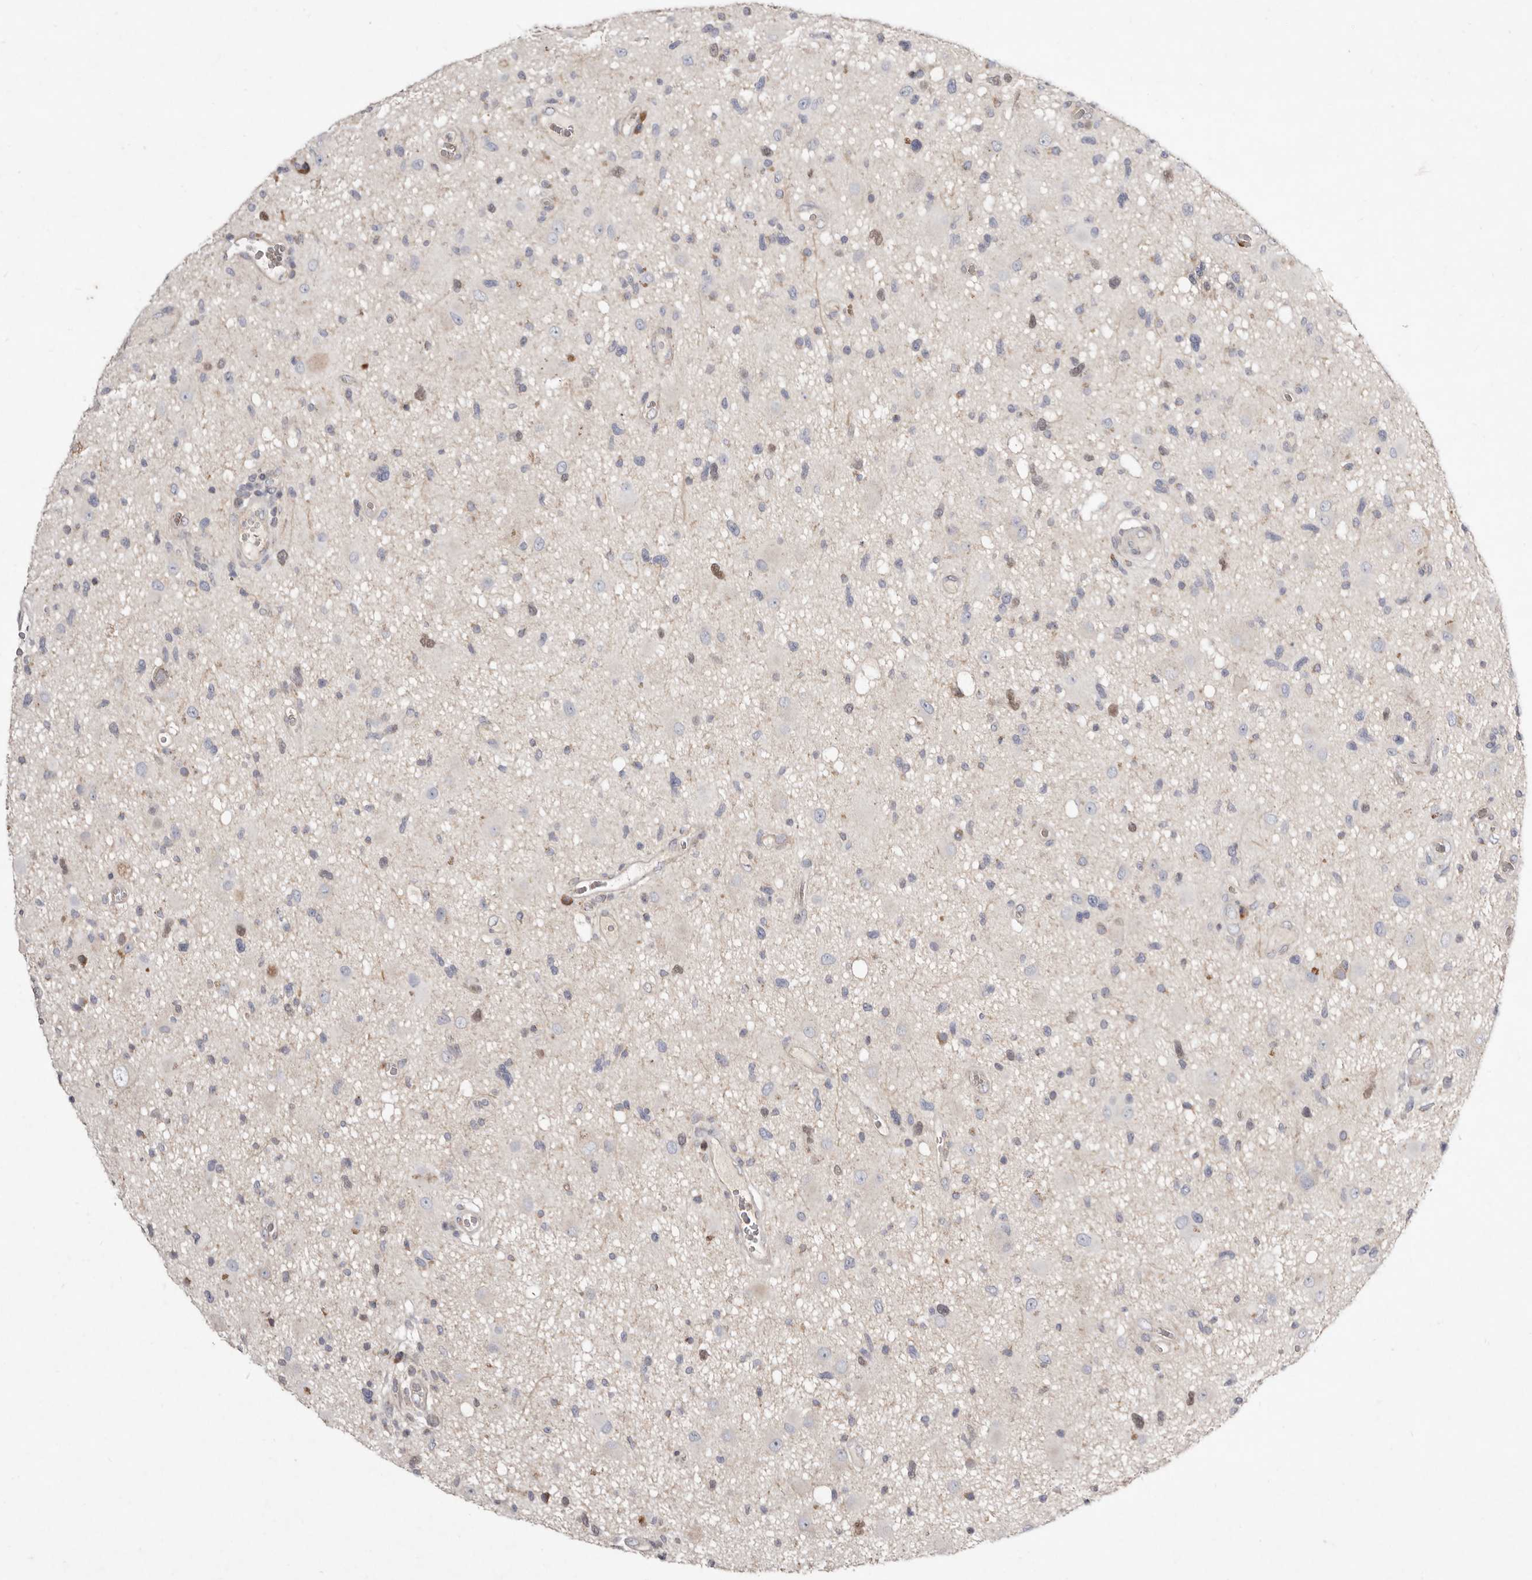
{"staining": {"intensity": "negative", "quantity": "none", "location": "none"}, "tissue": "glioma", "cell_type": "Tumor cells", "image_type": "cancer", "snomed": [{"axis": "morphology", "description": "Glioma, malignant, High grade"}, {"axis": "topography", "description": "Brain"}], "caption": "DAB immunohistochemical staining of human high-grade glioma (malignant) reveals no significant staining in tumor cells.", "gene": "SLC25A20", "patient": {"sex": "male", "age": 33}}